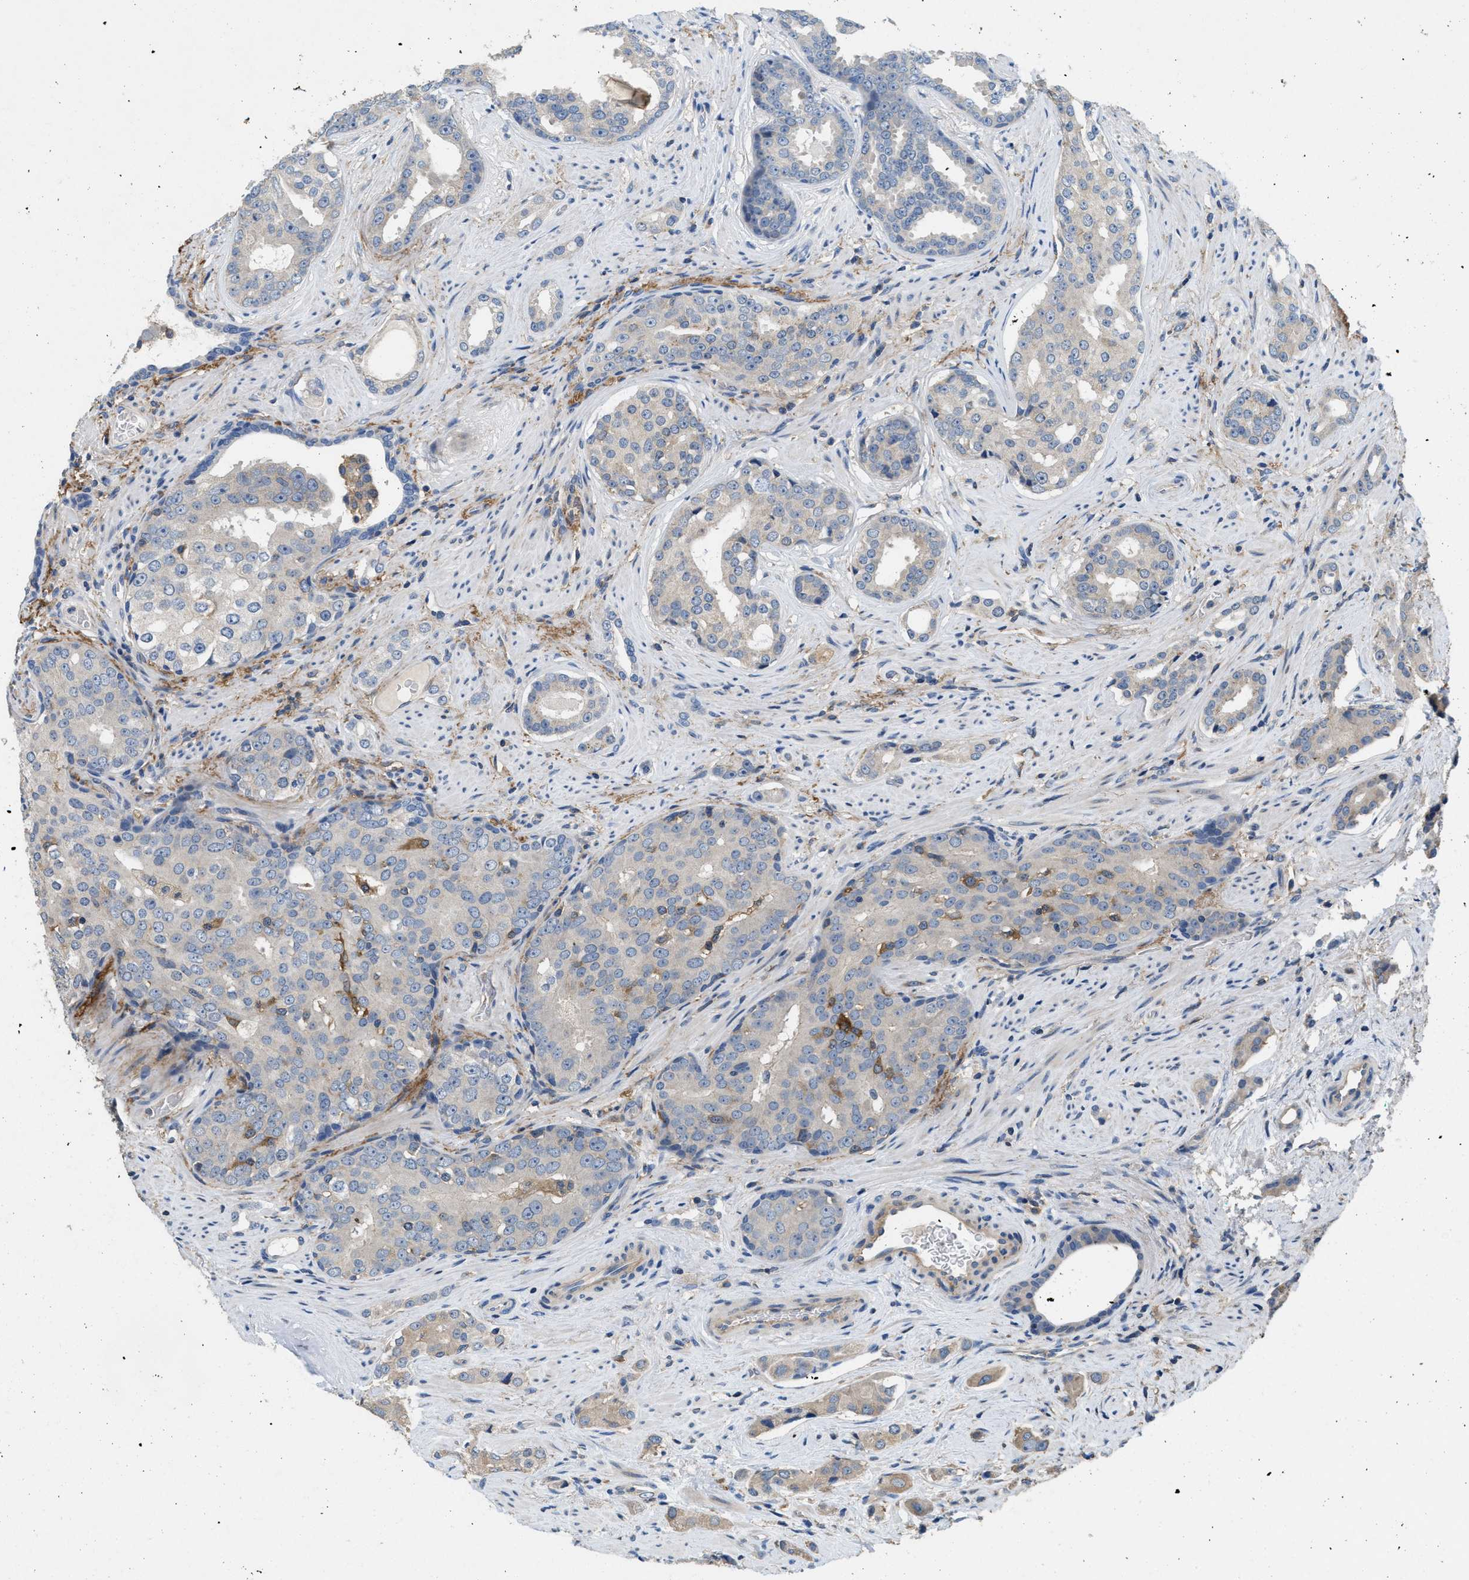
{"staining": {"intensity": "weak", "quantity": "<25%", "location": "cytoplasmic/membranous"}, "tissue": "prostate cancer", "cell_type": "Tumor cells", "image_type": "cancer", "snomed": [{"axis": "morphology", "description": "Adenocarcinoma, High grade"}, {"axis": "topography", "description": "Prostate"}], "caption": "Immunohistochemical staining of adenocarcinoma (high-grade) (prostate) demonstrates no significant positivity in tumor cells.", "gene": "DGKE", "patient": {"sex": "male", "age": 71}}